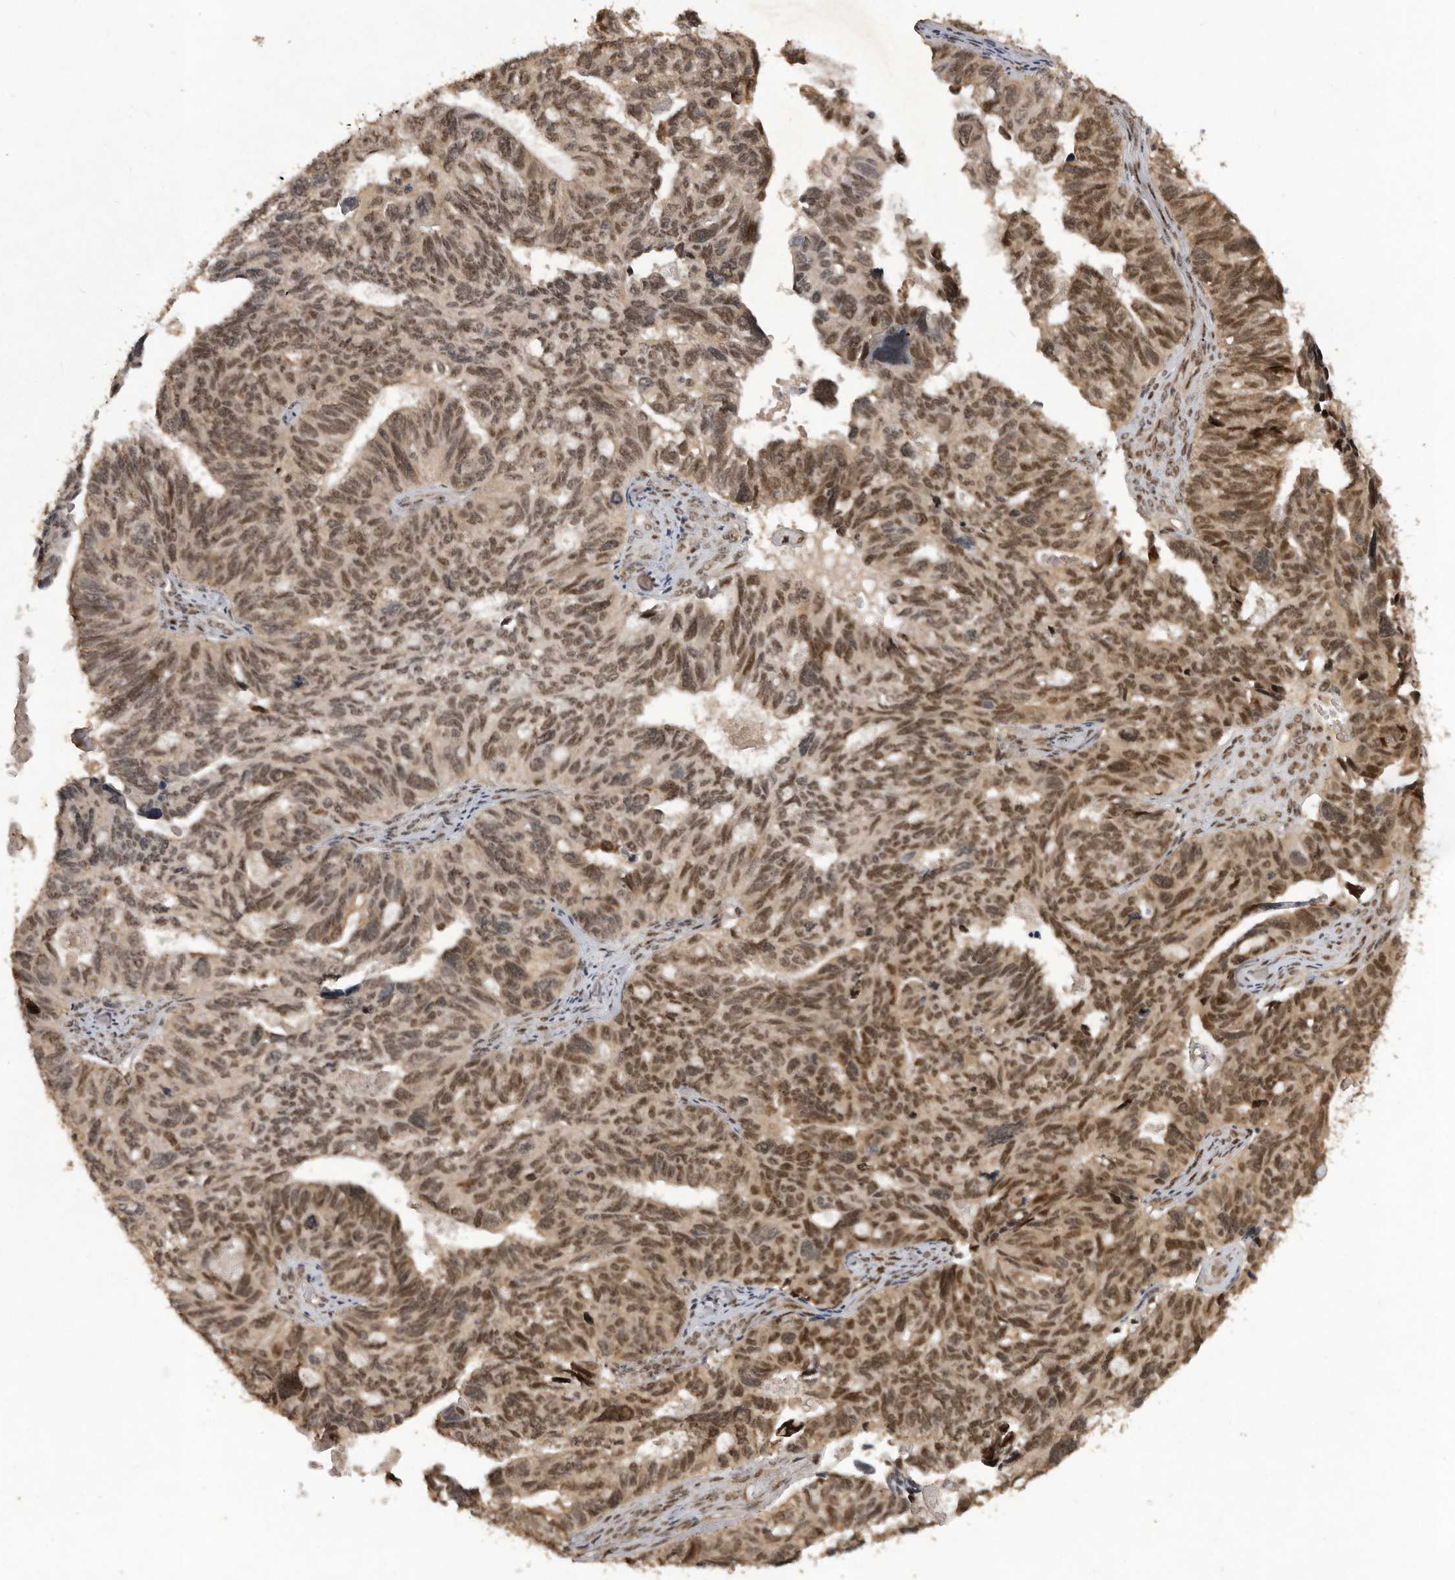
{"staining": {"intensity": "moderate", "quantity": ">75%", "location": "cytoplasmic/membranous,nuclear"}, "tissue": "ovarian cancer", "cell_type": "Tumor cells", "image_type": "cancer", "snomed": [{"axis": "morphology", "description": "Cystadenocarcinoma, serous, NOS"}, {"axis": "topography", "description": "Ovary"}], "caption": "An immunohistochemistry (IHC) photomicrograph of neoplastic tissue is shown. Protein staining in brown highlights moderate cytoplasmic/membranous and nuclear positivity in ovarian cancer within tumor cells.", "gene": "CDC27", "patient": {"sex": "female", "age": 79}}